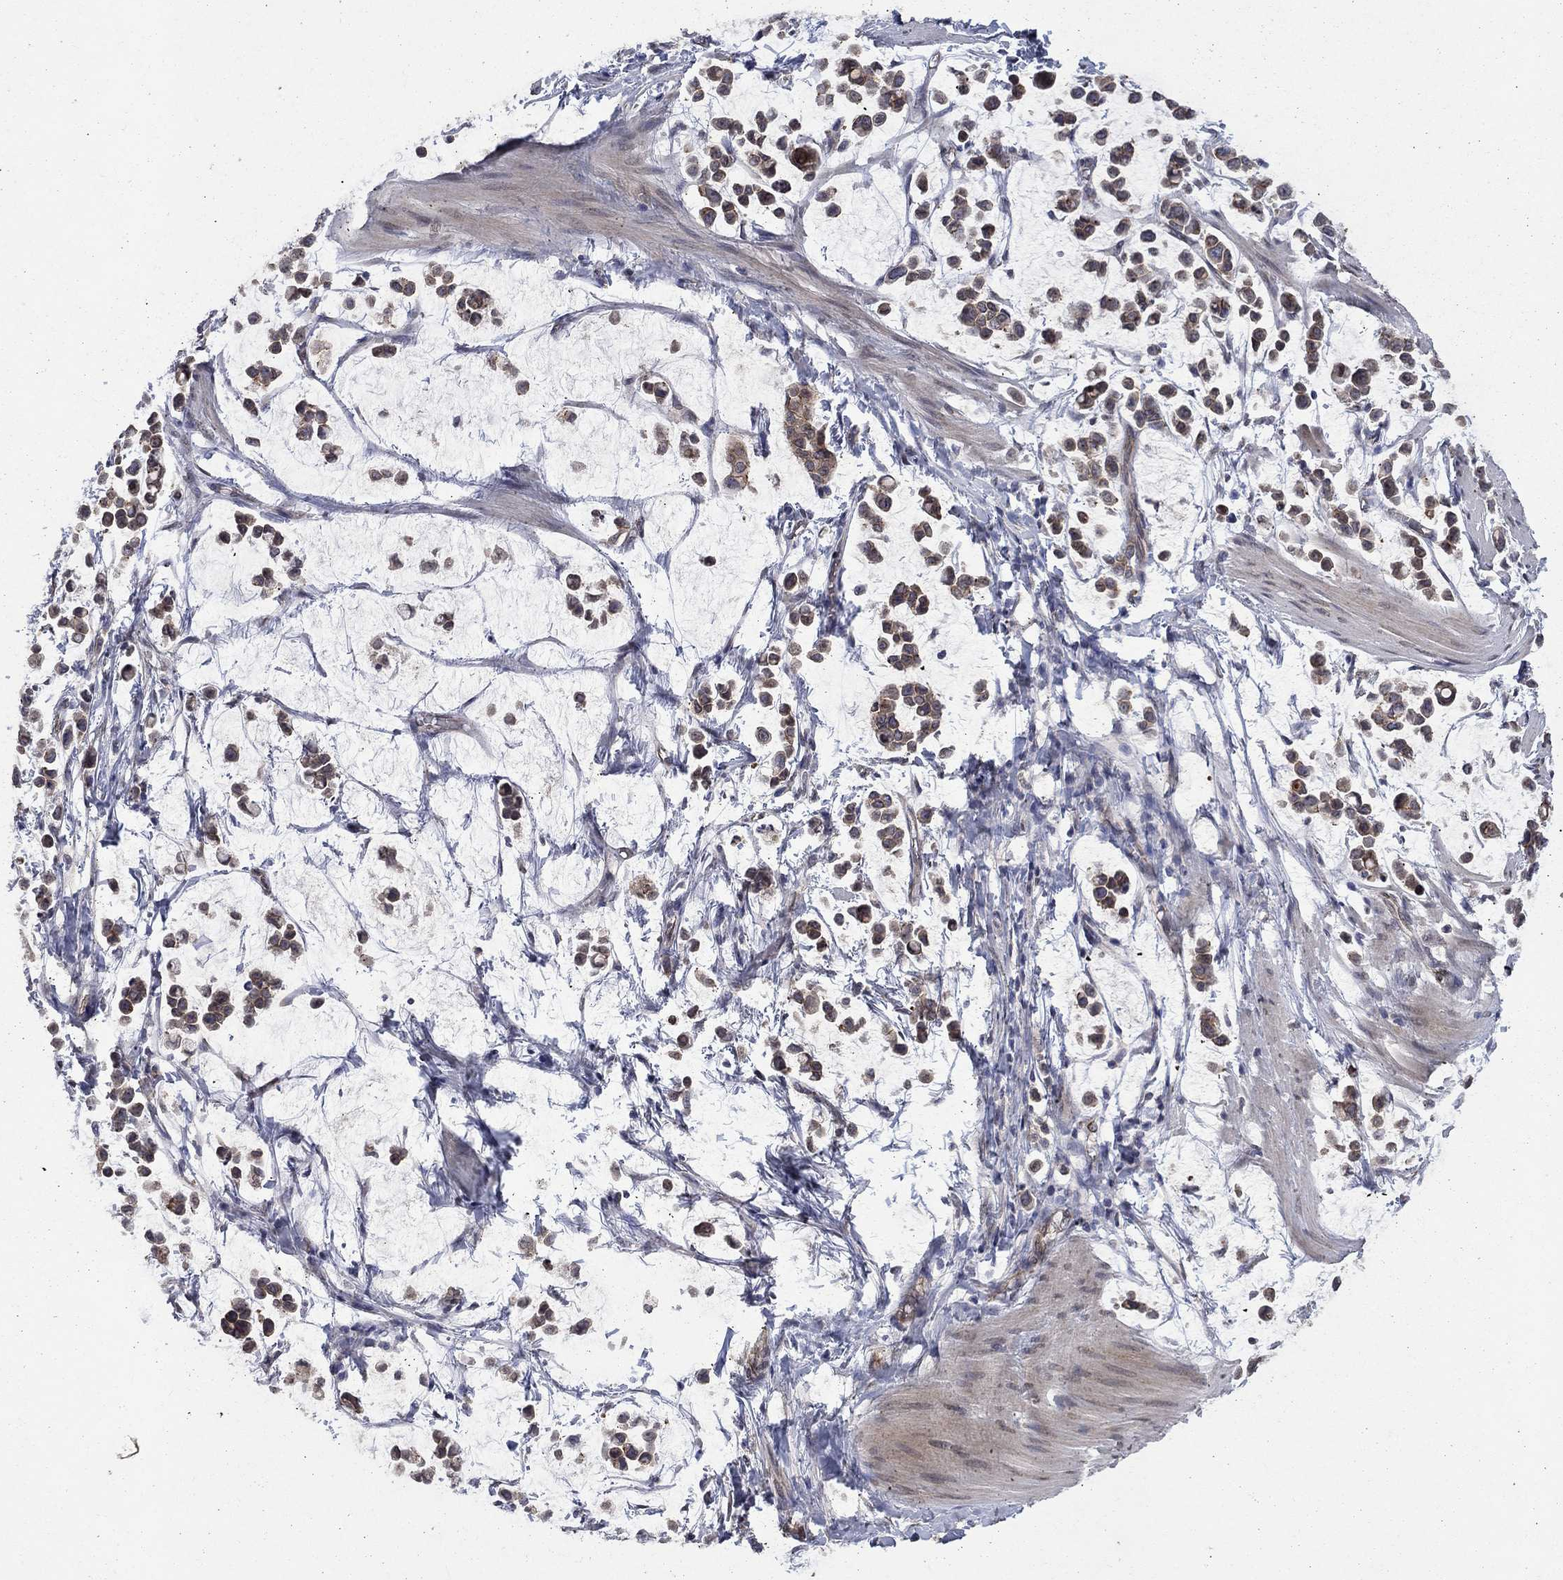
{"staining": {"intensity": "weak", "quantity": "<25%", "location": "cytoplasmic/membranous"}, "tissue": "stomach cancer", "cell_type": "Tumor cells", "image_type": "cancer", "snomed": [{"axis": "morphology", "description": "Adenocarcinoma, NOS"}, {"axis": "topography", "description": "Stomach"}], "caption": "DAB immunohistochemical staining of stomach adenocarcinoma exhibits no significant positivity in tumor cells.", "gene": "EMC9", "patient": {"sex": "male", "age": 82}}